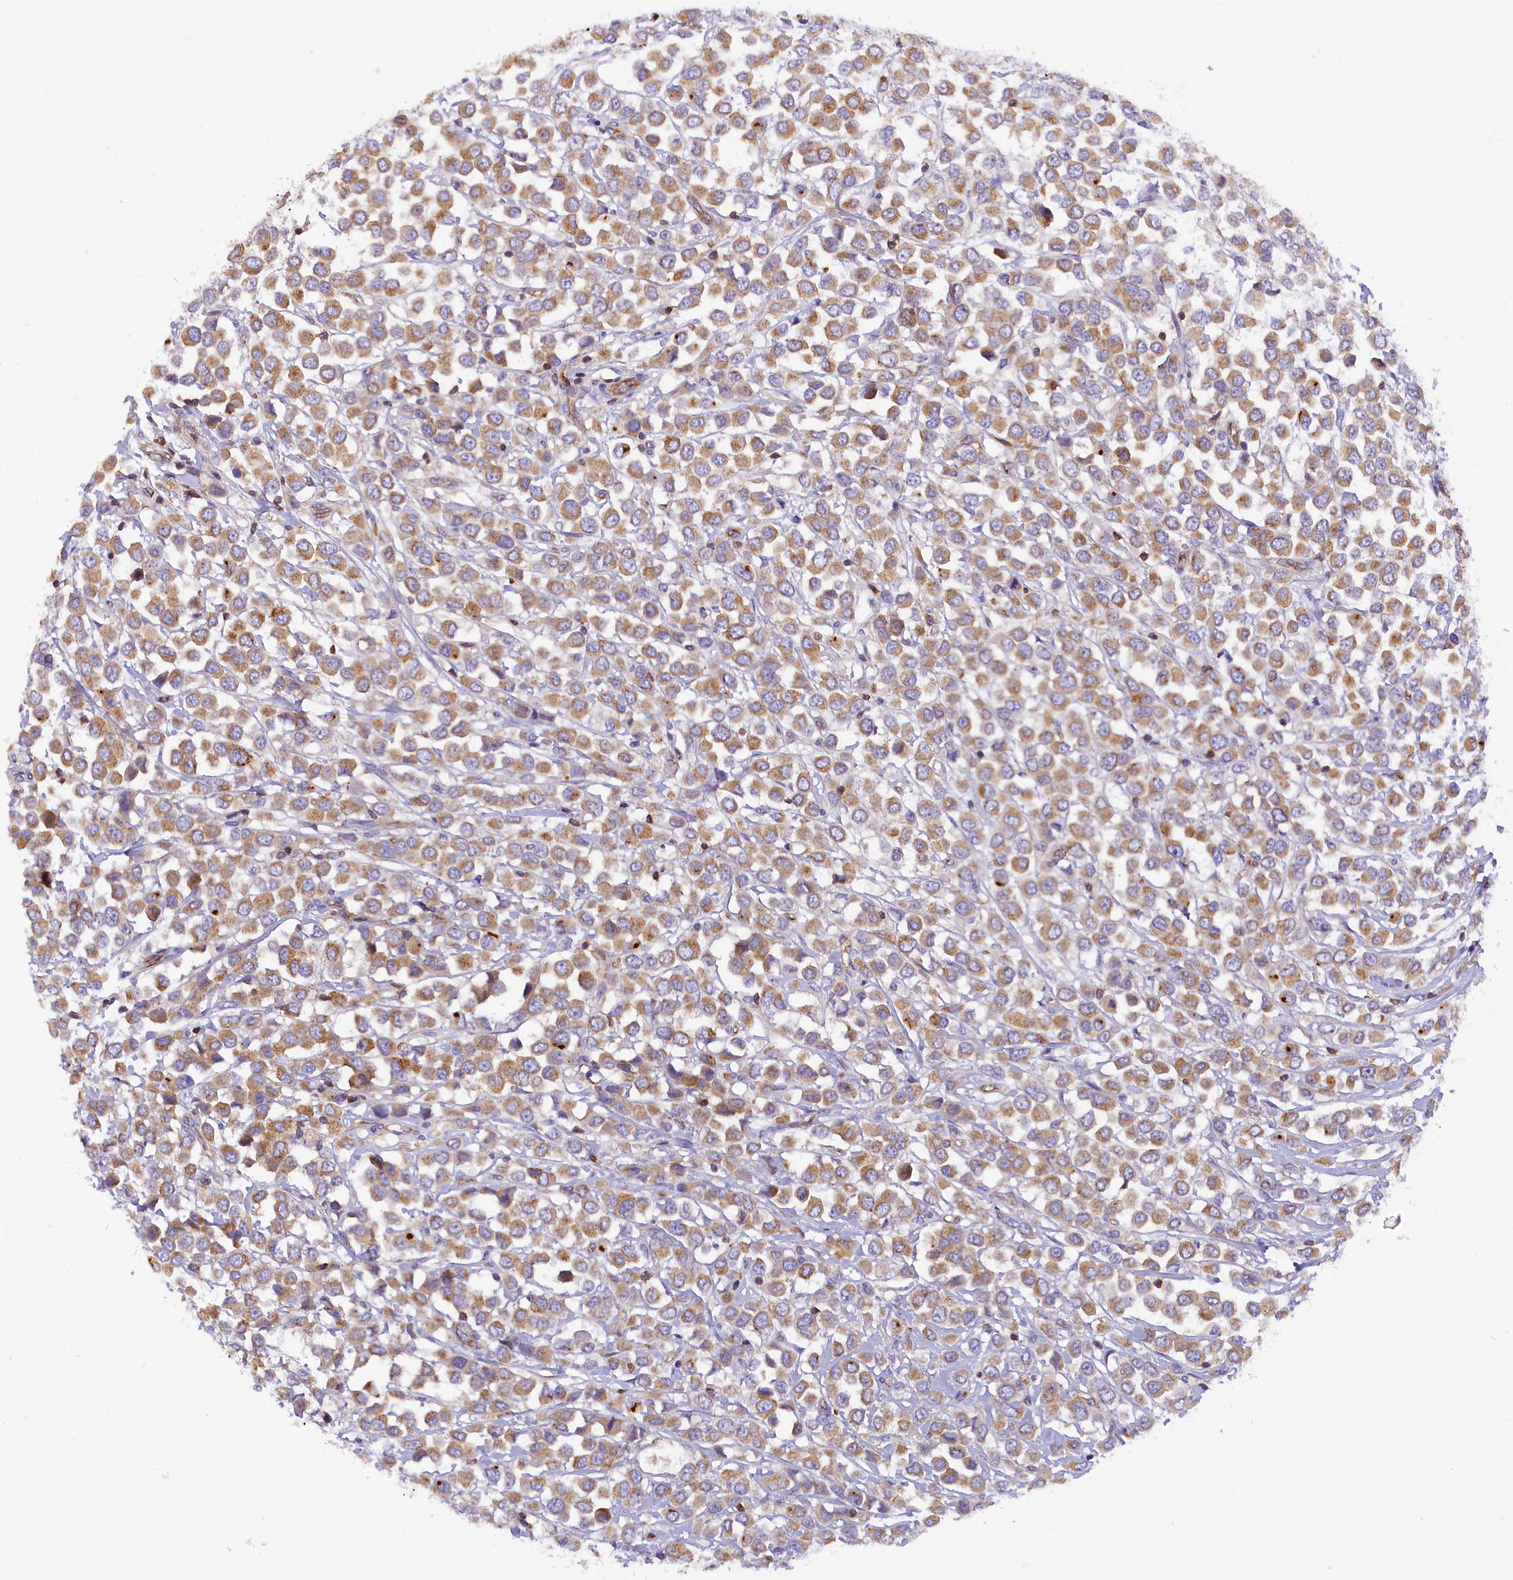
{"staining": {"intensity": "moderate", "quantity": ">75%", "location": "cytoplasmic/membranous"}, "tissue": "breast cancer", "cell_type": "Tumor cells", "image_type": "cancer", "snomed": [{"axis": "morphology", "description": "Duct carcinoma"}, {"axis": "topography", "description": "Breast"}], "caption": "Moderate cytoplasmic/membranous staining for a protein is seen in approximately >75% of tumor cells of invasive ductal carcinoma (breast) using immunohistochemistry.", "gene": "FAM193A", "patient": {"sex": "female", "age": 61}}